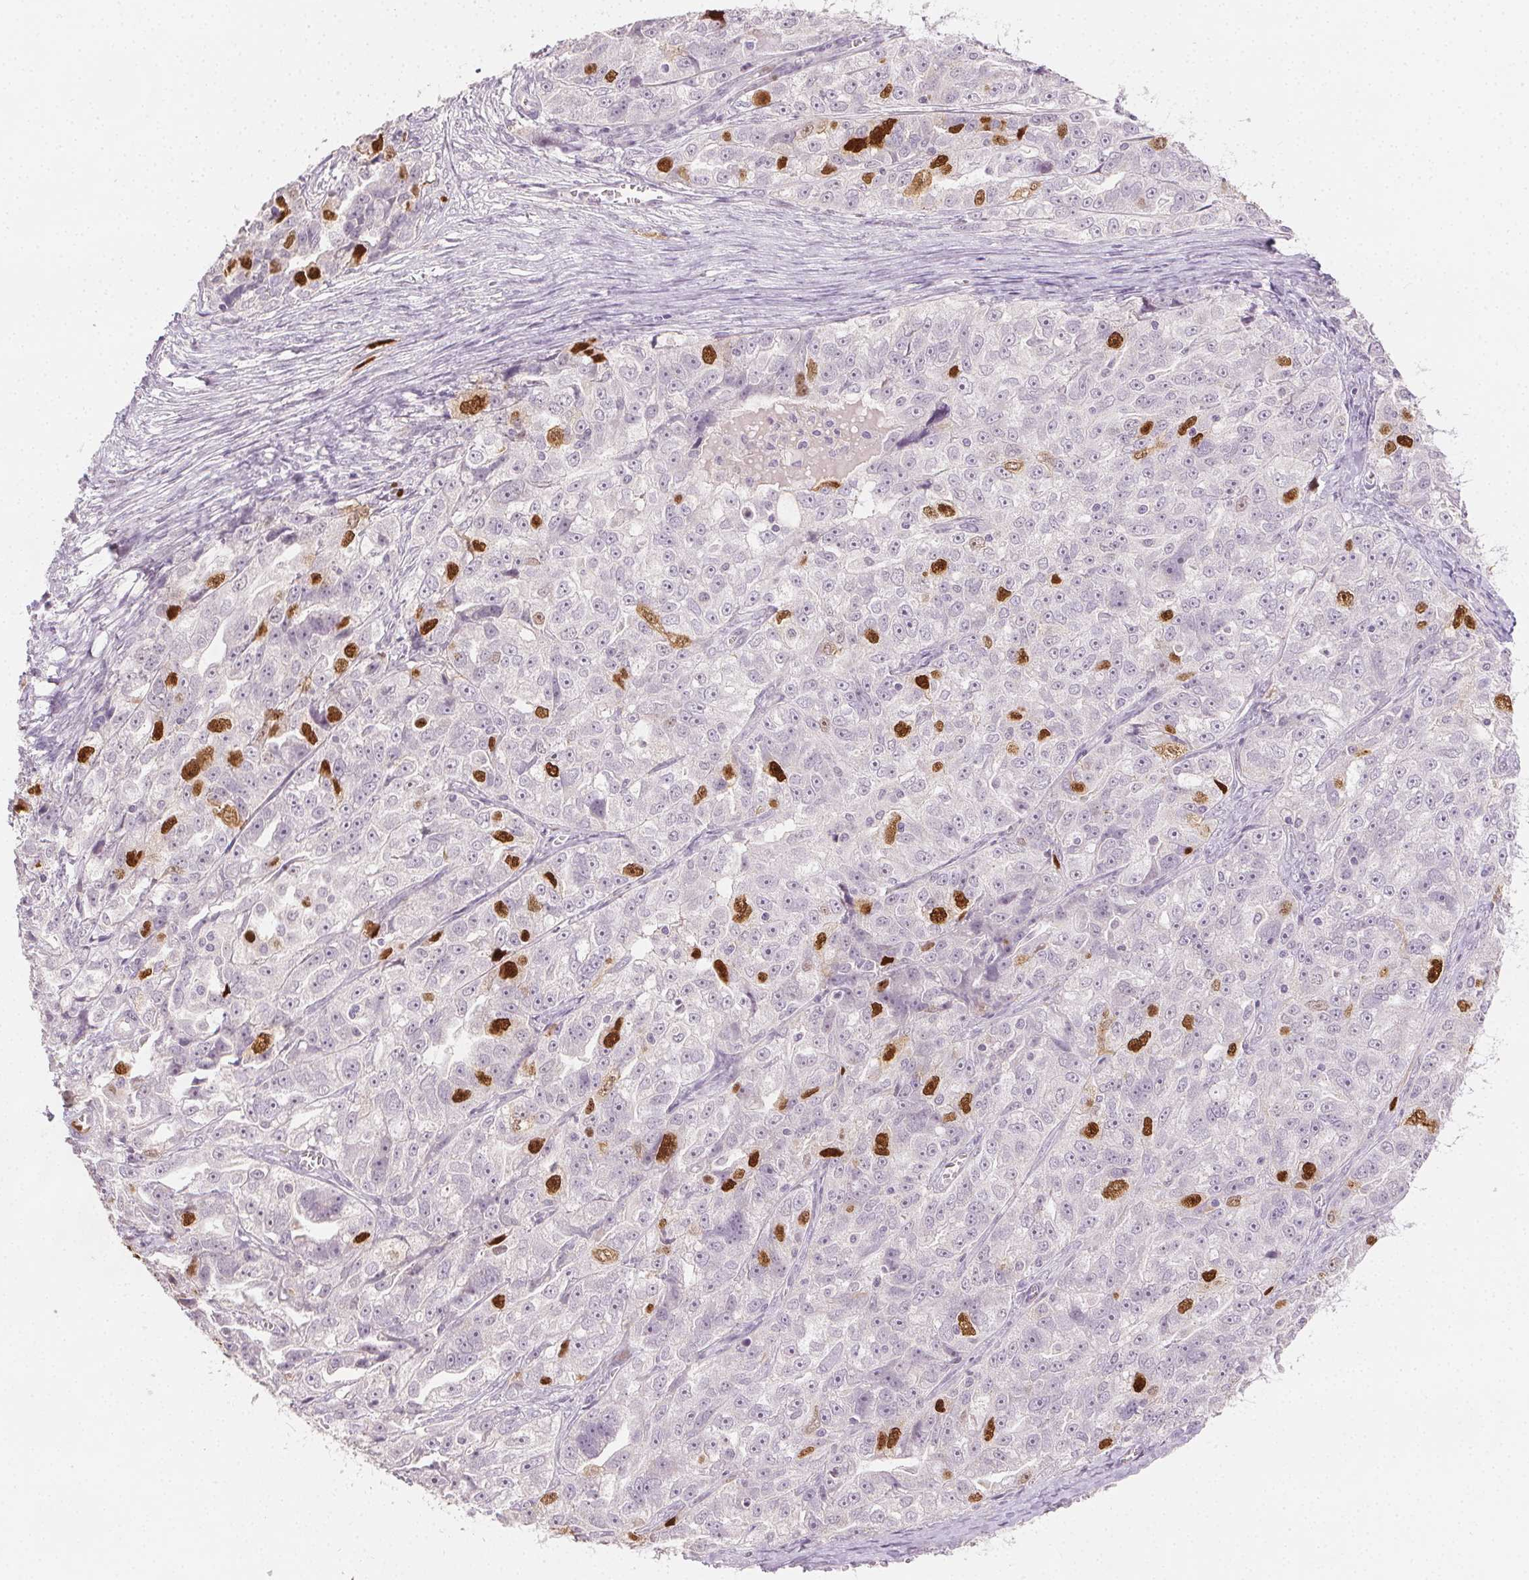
{"staining": {"intensity": "moderate", "quantity": "<25%", "location": "nuclear"}, "tissue": "ovarian cancer", "cell_type": "Tumor cells", "image_type": "cancer", "snomed": [{"axis": "morphology", "description": "Cystadenocarcinoma, serous, NOS"}, {"axis": "topography", "description": "Ovary"}], "caption": "Protein expression analysis of human ovarian serous cystadenocarcinoma reveals moderate nuclear expression in approximately <25% of tumor cells. Using DAB (brown) and hematoxylin (blue) stains, captured at high magnification using brightfield microscopy.", "gene": "ANLN", "patient": {"sex": "female", "age": 51}}